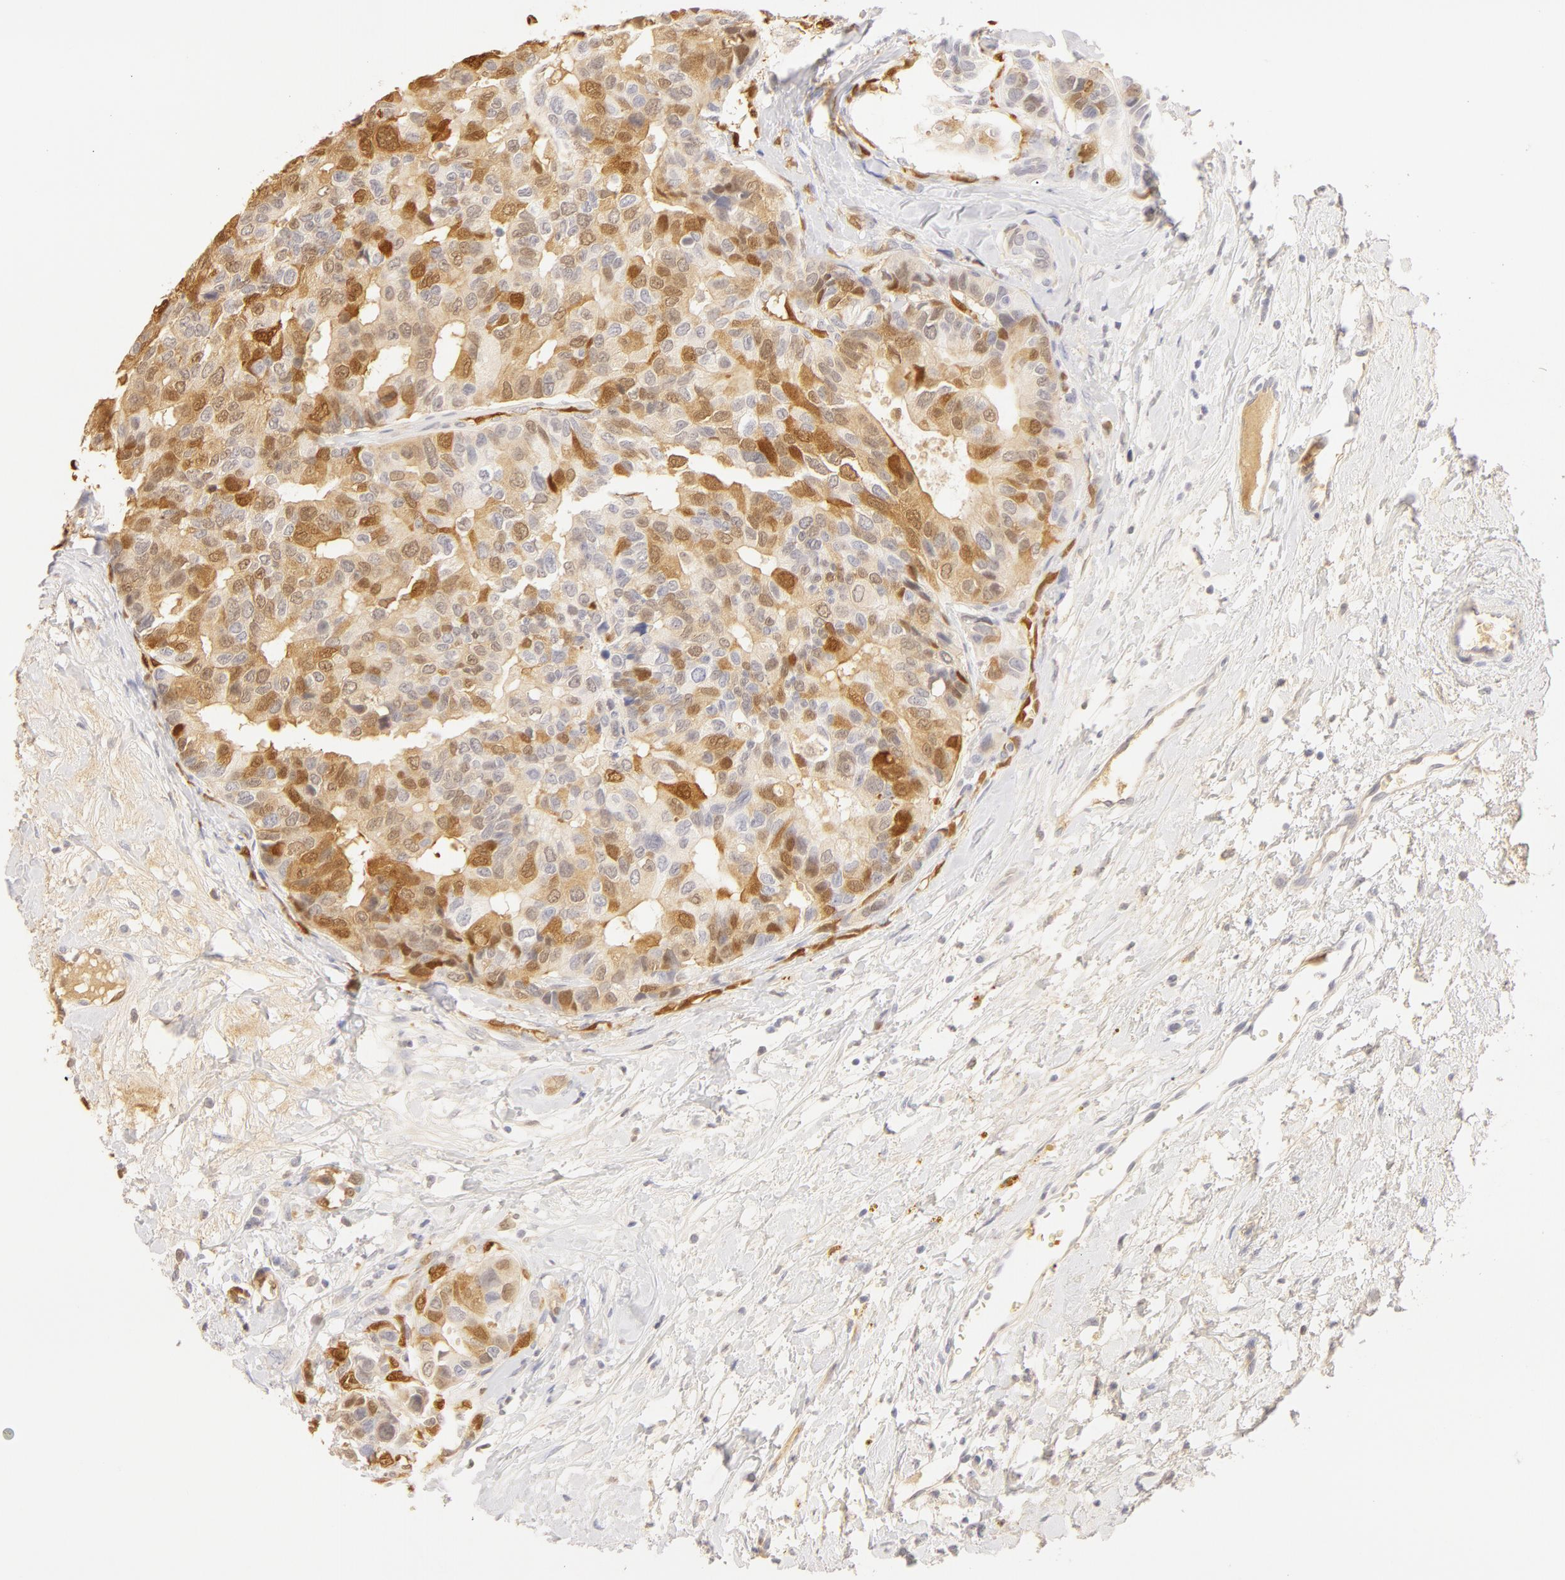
{"staining": {"intensity": "moderate", "quantity": "25%-75%", "location": "nuclear"}, "tissue": "breast cancer", "cell_type": "Tumor cells", "image_type": "cancer", "snomed": [{"axis": "morphology", "description": "Duct carcinoma"}, {"axis": "topography", "description": "Breast"}], "caption": "DAB (3,3'-diaminobenzidine) immunohistochemical staining of human invasive ductal carcinoma (breast) displays moderate nuclear protein expression in about 25%-75% of tumor cells.", "gene": "CA2", "patient": {"sex": "female", "age": 69}}